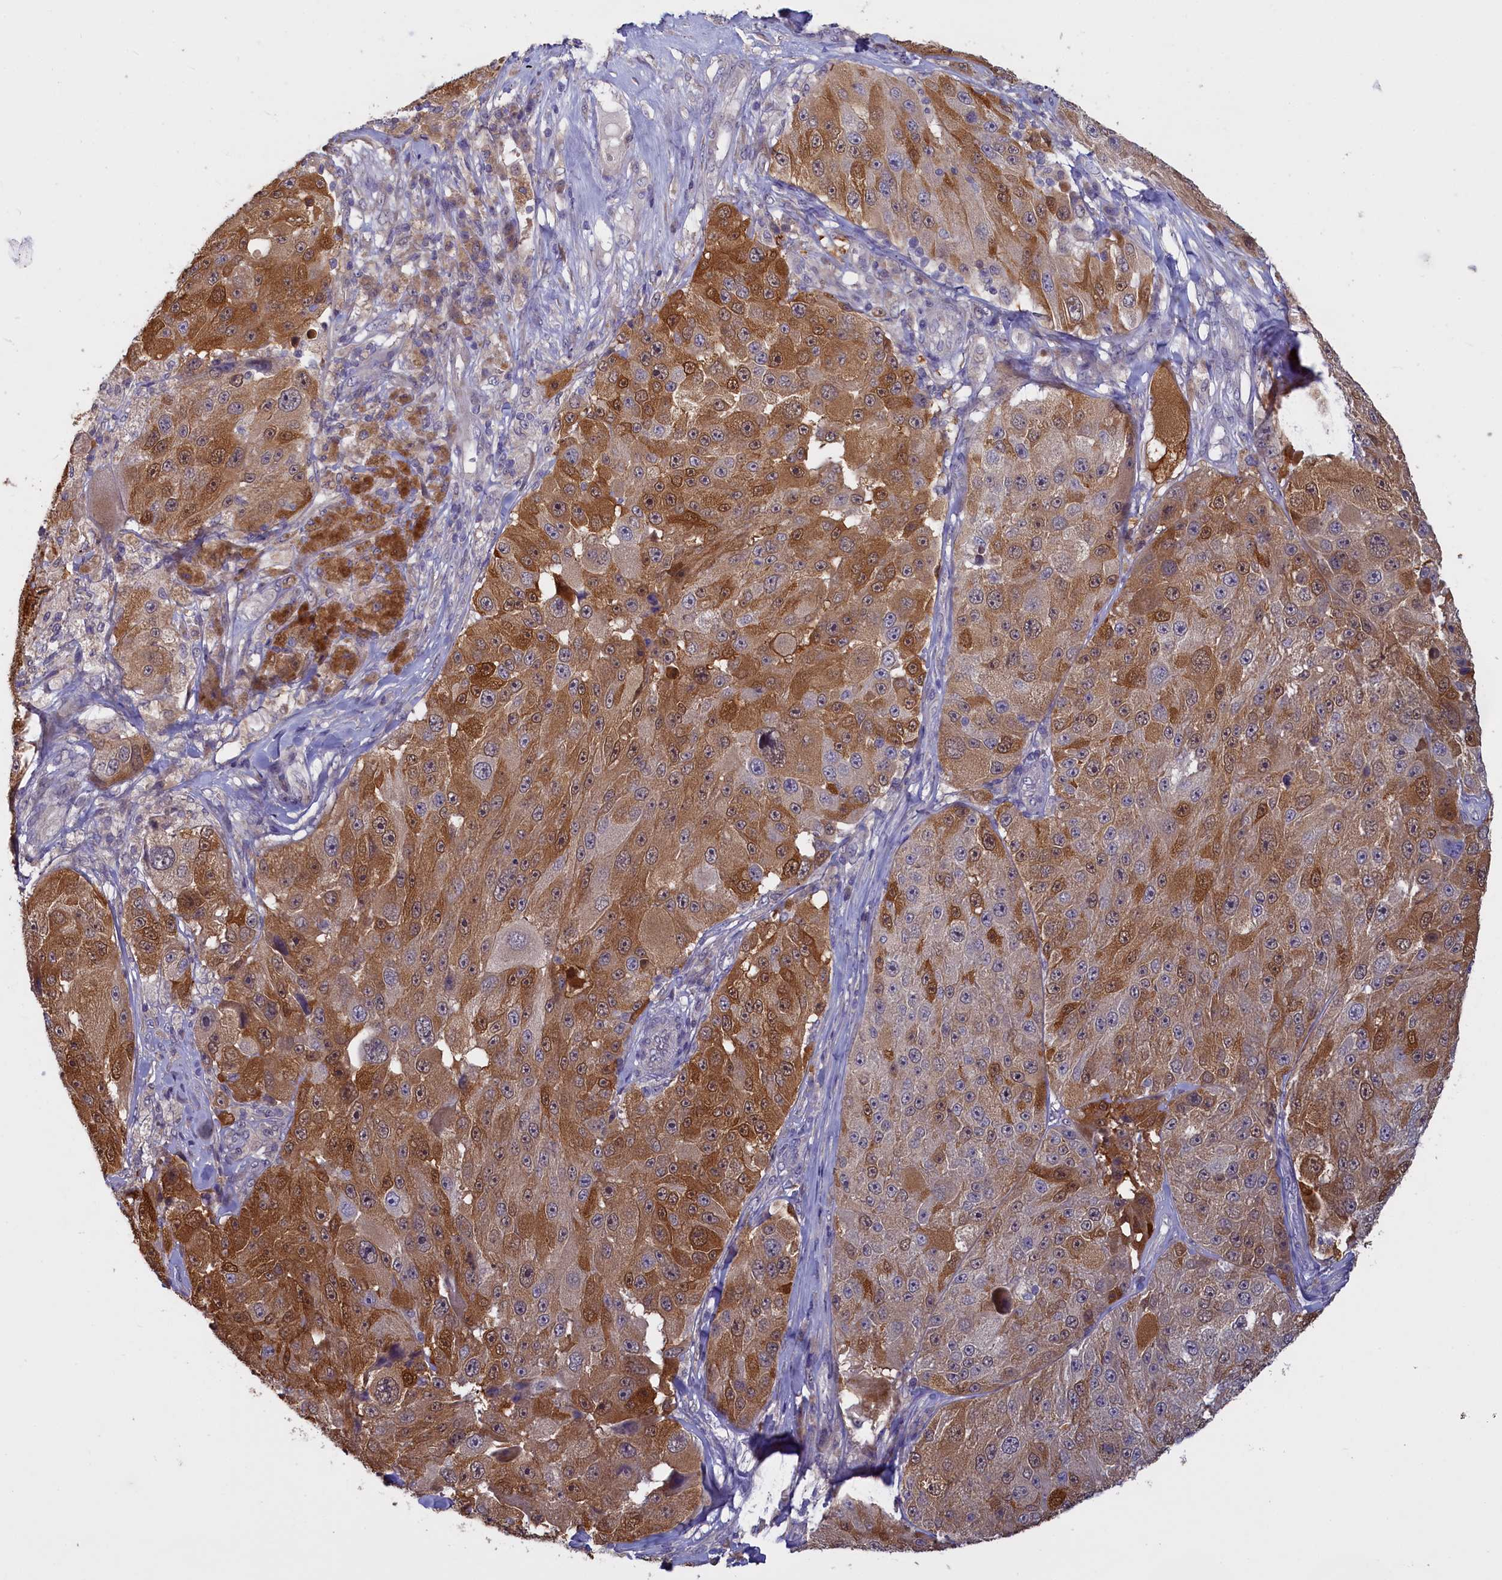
{"staining": {"intensity": "strong", "quantity": ">75%", "location": "cytoplasmic/membranous,nuclear"}, "tissue": "melanoma", "cell_type": "Tumor cells", "image_type": "cancer", "snomed": [{"axis": "morphology", "description": "Malignant melanoma, Metastatic site"}, {"axis": "topography", "description": "Lymph node"}], "caption": "High-magnification brightfield microscopy of melanoma stained with DAB (brown) and counterstained with hematoxylin (blue). tumor cells exhibit strong cytoplasmic/membranous and nuclear expression is appreciated in about>75% of cells. (DAB = brown stain, brightfield microscopy at high magnification).", "gene": "UCHL3", "patient": {"sex": "male", "age": 62}}